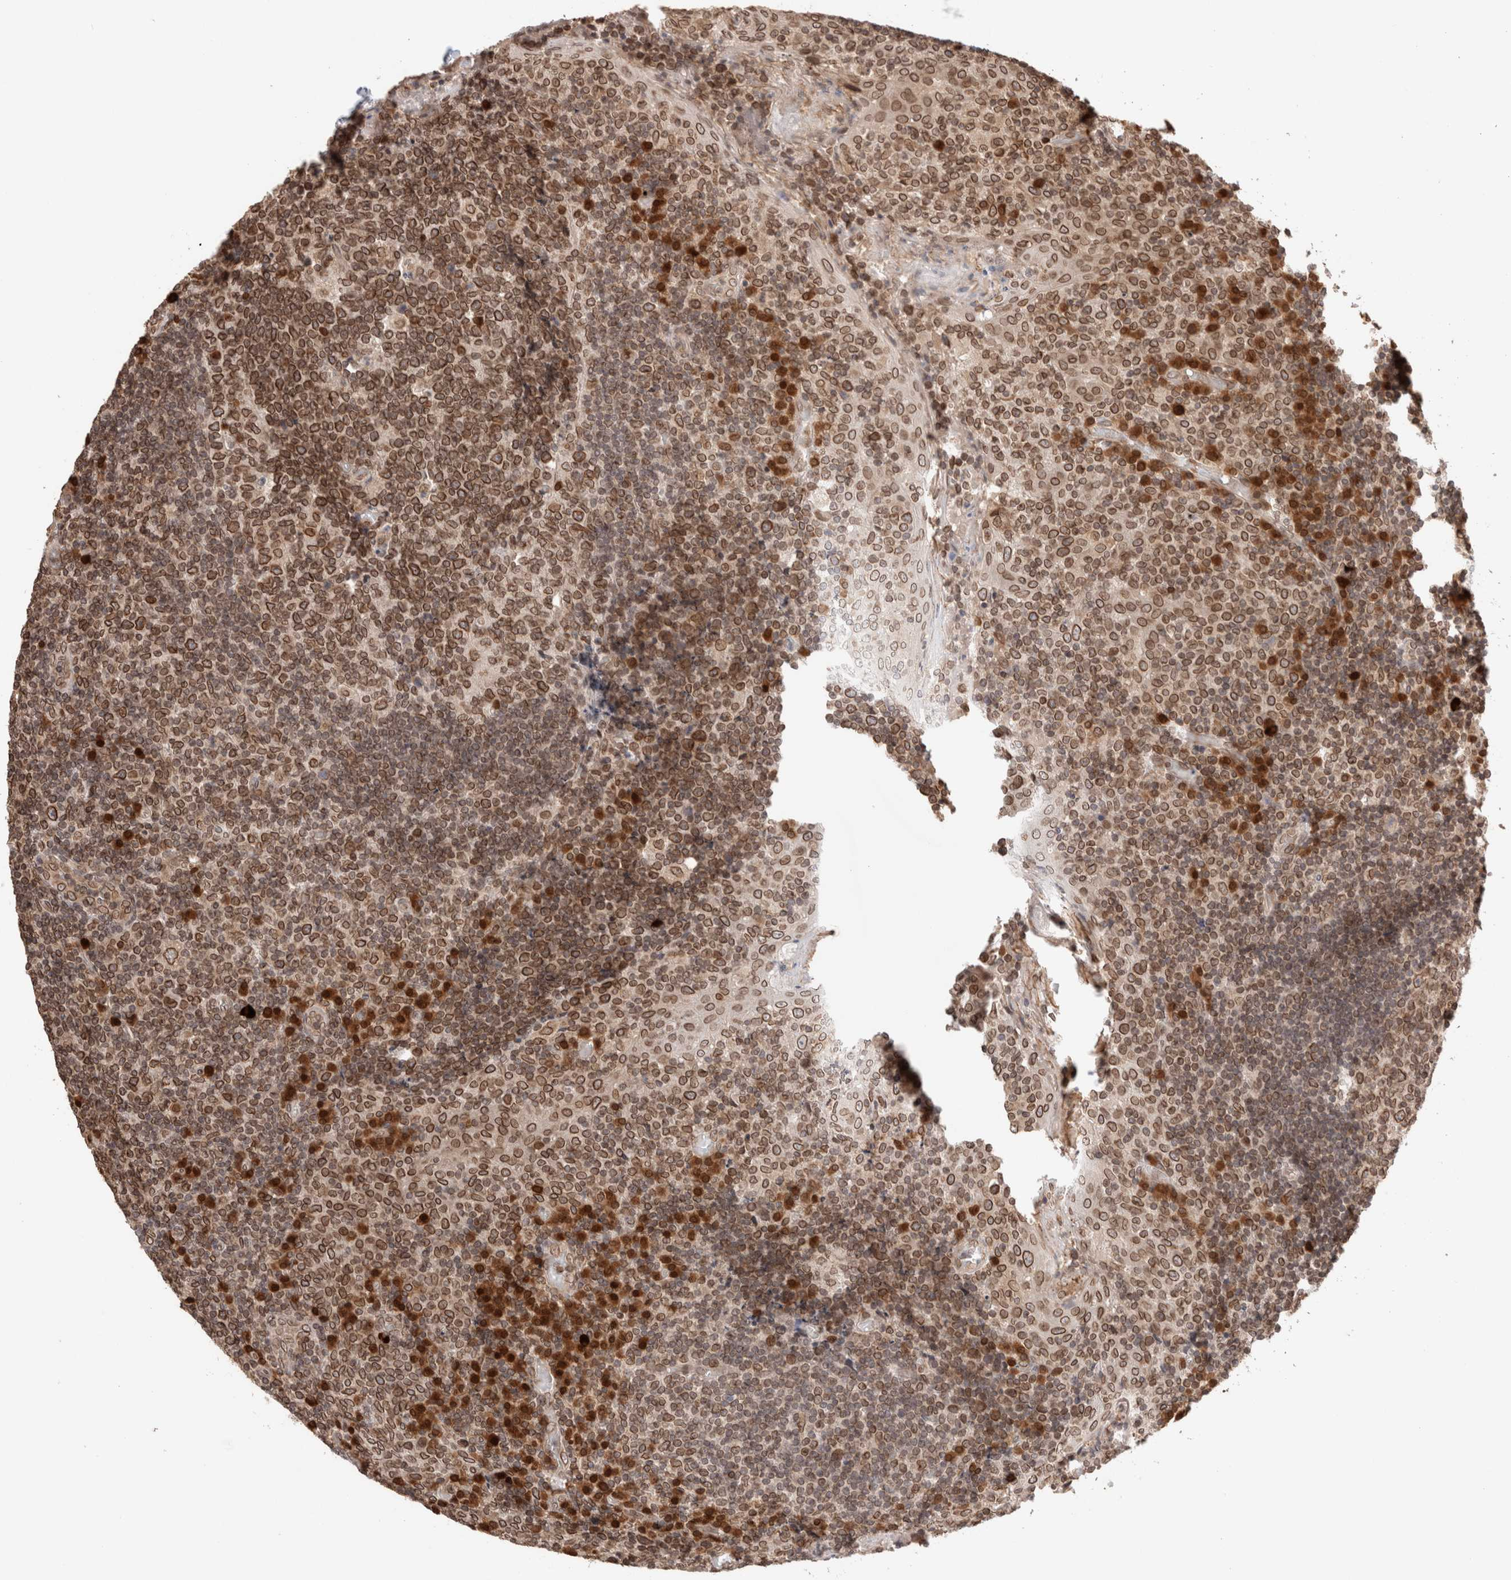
{"staining": {"intensity": "strong", "quantity": ">75%", "location": "cytoplasmic/membranous,nuclear"}, "tissue": "tonsil", "cell_type": "Germinal center cells", "image_type": "normal", "snomed": [{"axis": "morphology", "description": "Normal tissue, NOS"}, {"axis": "topography", "description": "Tonsil"}], "caption": "DAB immunohistochemical staining of unremarkable human tonsil exhibits strong cytoplasmic/membranous,nuclear protein expression in about >75% of germinal center cells. (Brightfield microscopy of DAB IHC at high magnification).", "gene": "TPR", "patient": {"sex": "female", "age": 19}}